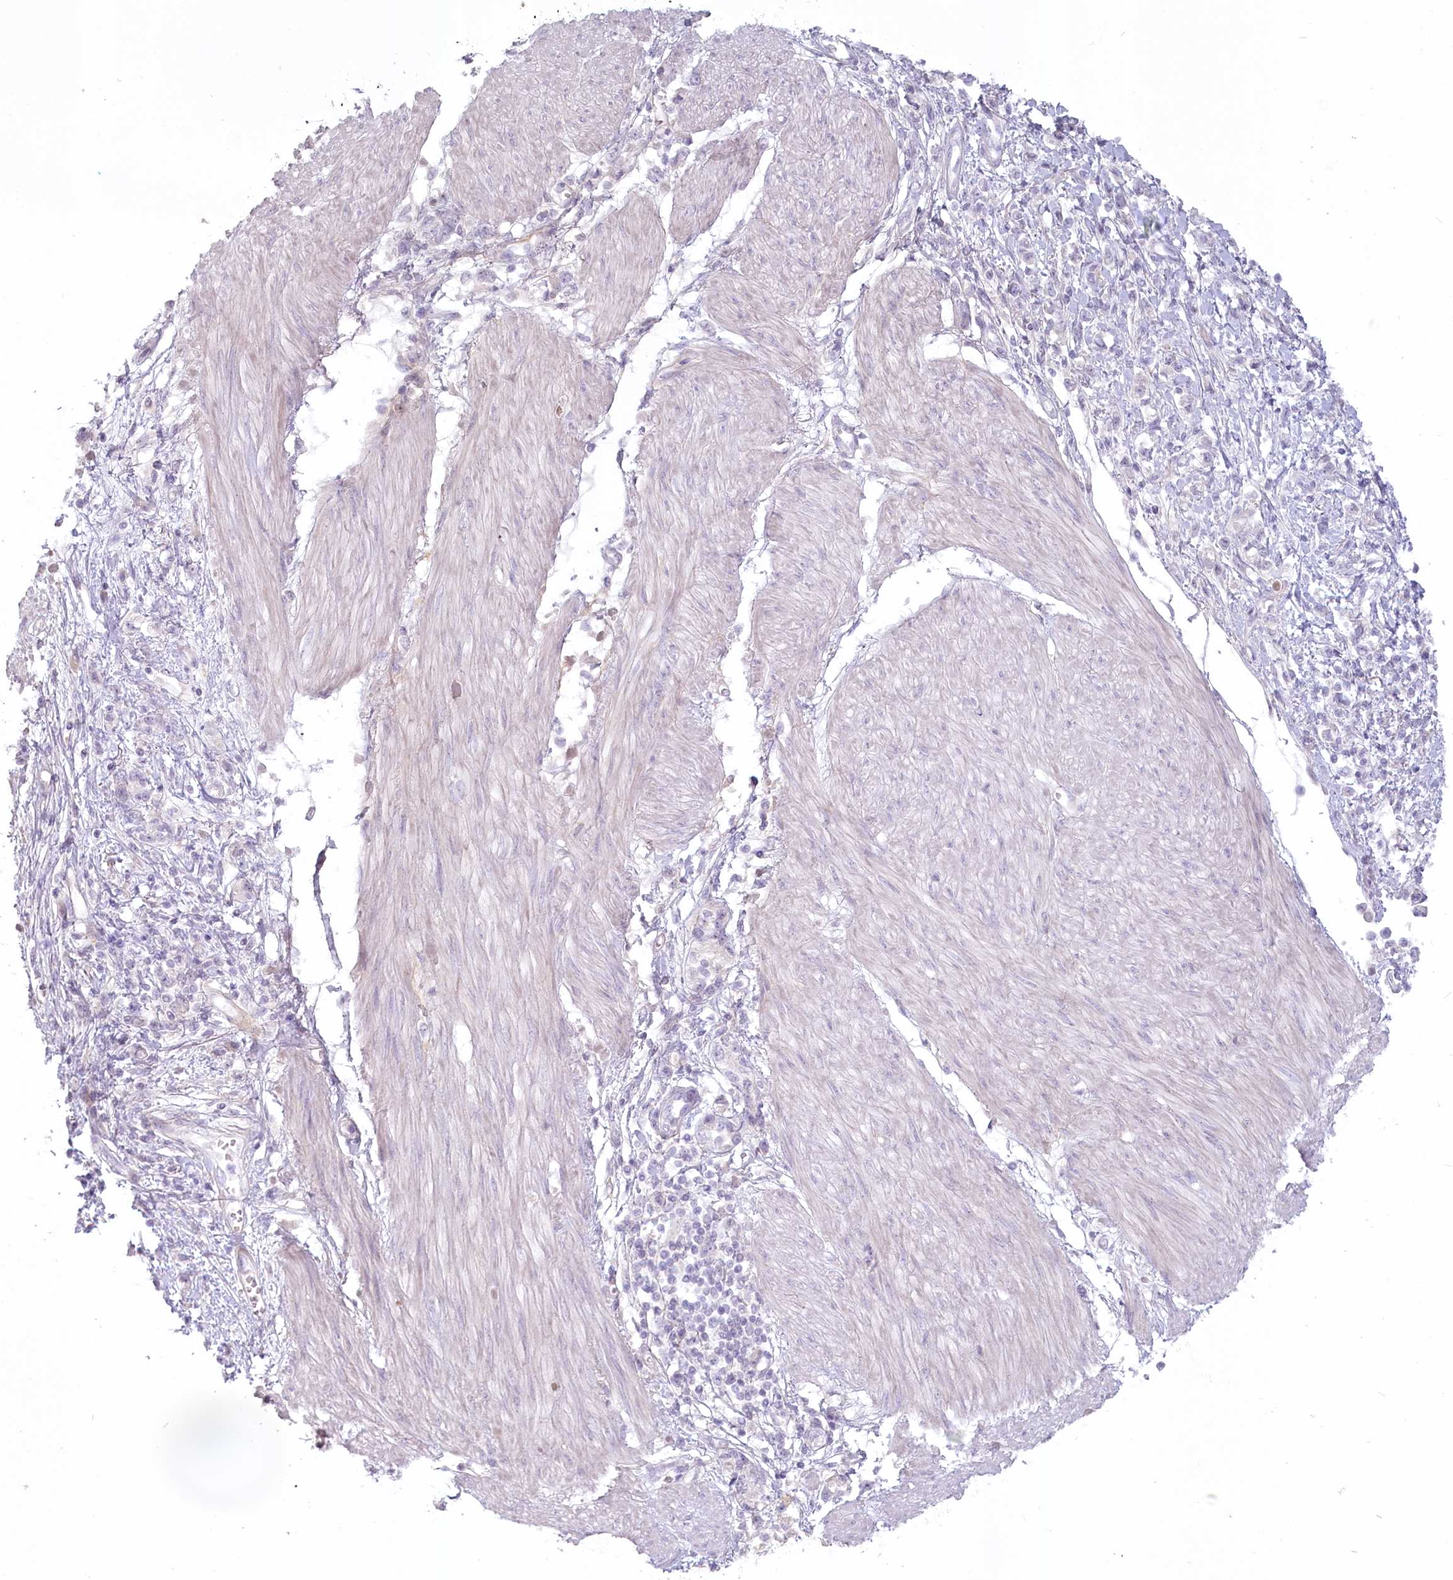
{"staining": {"intensity": "negative", "quantity": "none", "location": "none"}, "tissue": "stomach cancer", "cell_type": "Tumor cells", "image_type": "cancer", "snomed": [{"axis": "morphology", "description": "Adenocarcinoma, NOS"}, {"axis": "topography", "description": "Stomach"}], "caption": "DAB (3,3'-diaminobenzidine) immunohistochemical staining of human stomach adenocarcinoma displays no significant staining in tumor cells.", "gene": "USP11", "patient": {"sex": "female", "age": 76}}